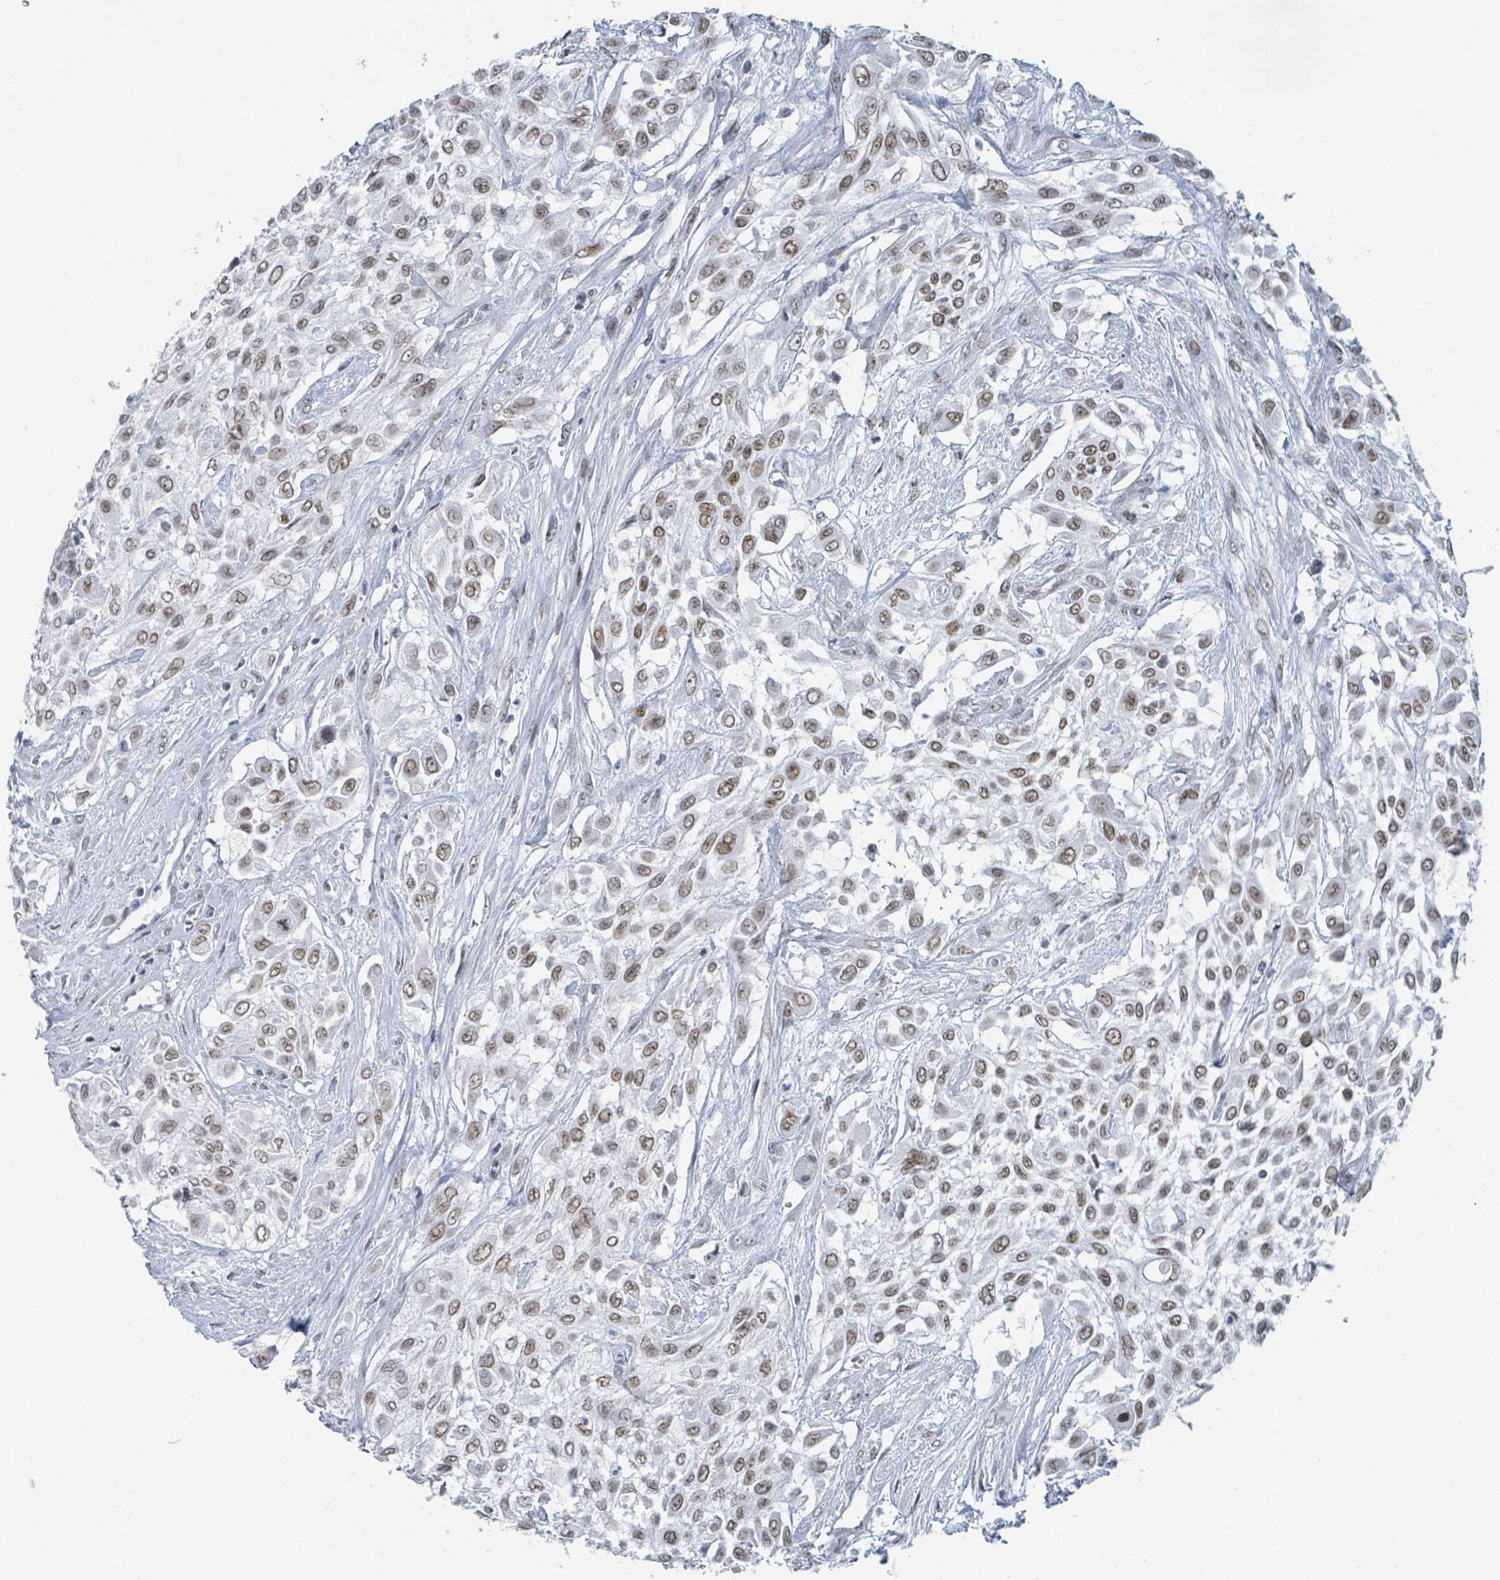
{"staining": {"intensity": "weak", "quantity": ">75%", "location": "nuclear"}, "tissue": "urothelial cancer", "cell_type": "Tumor cells", "image_type": "cancer", "snomed": [{"axis": "morphology", "description": "Urothelial carcinoma, High grade"}, {"axis": "topography", "description": "Urinary bladder"}], "caption": "Human high-grade urothelial carcinoma stained with a brown dye exhibits weak nuclear positive expression in about >75% of tumor cells.", "gene": "EHMT2", "patient": {"sex": "male", "age": 57}}